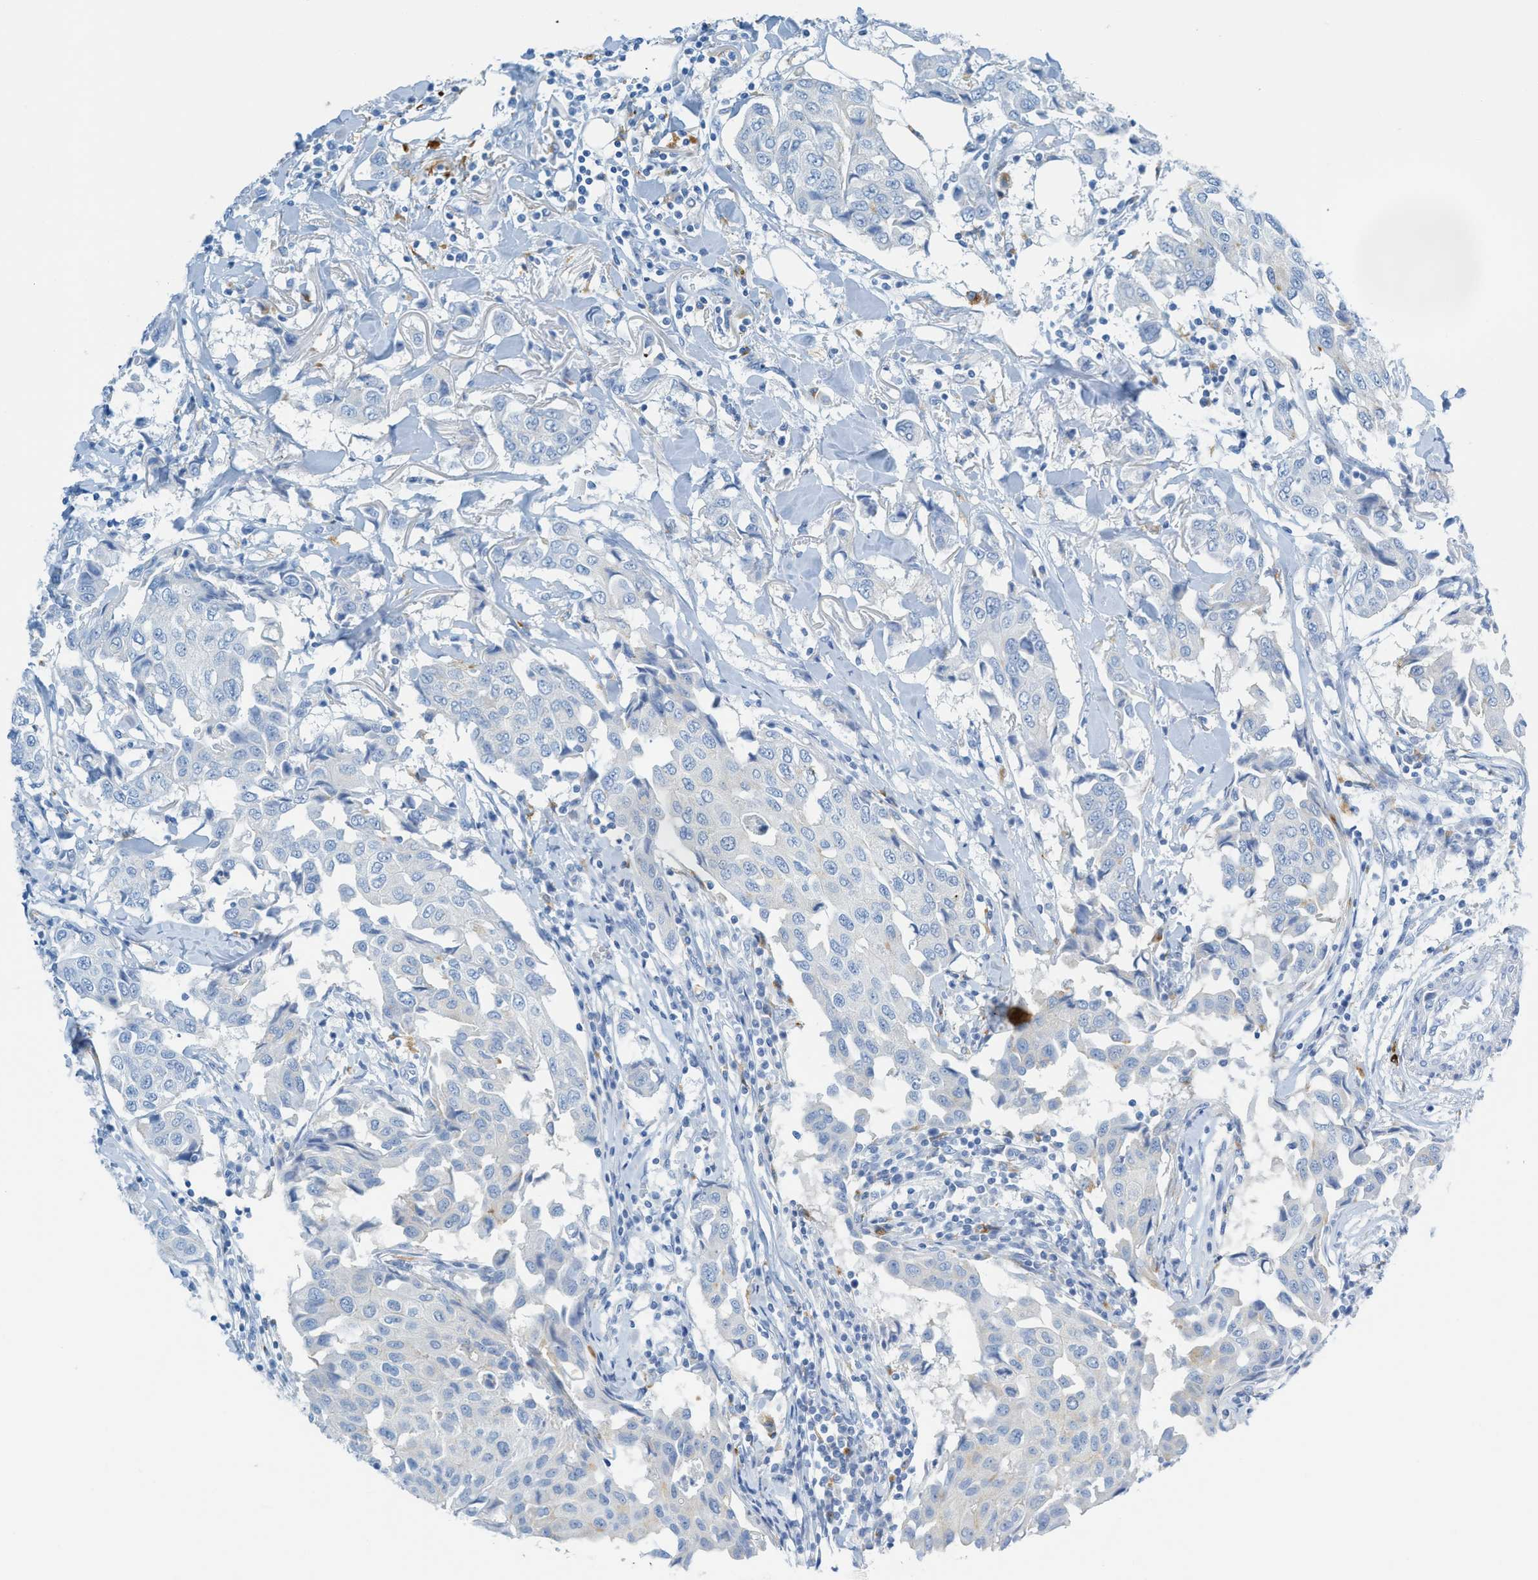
{"staining": {"intensity": "negative", "quantity": "none", "location": "none"}, "tissue": "breast cancer", "cell_type": "Tumor cells", "image_type": "cancer", "snomed": [{"axis": "morphology", "description": "Duct carcinoma"}, {"axis": "topography", "description": "Breast"}], "caption": "DAB (3,3'-diaminobenzidine) immunohistochemical staining of human breast cancer reveals no significant expression in tumor cells.", "gene": "C21orf62", "patient": {"sex": "female", "age": 80}}